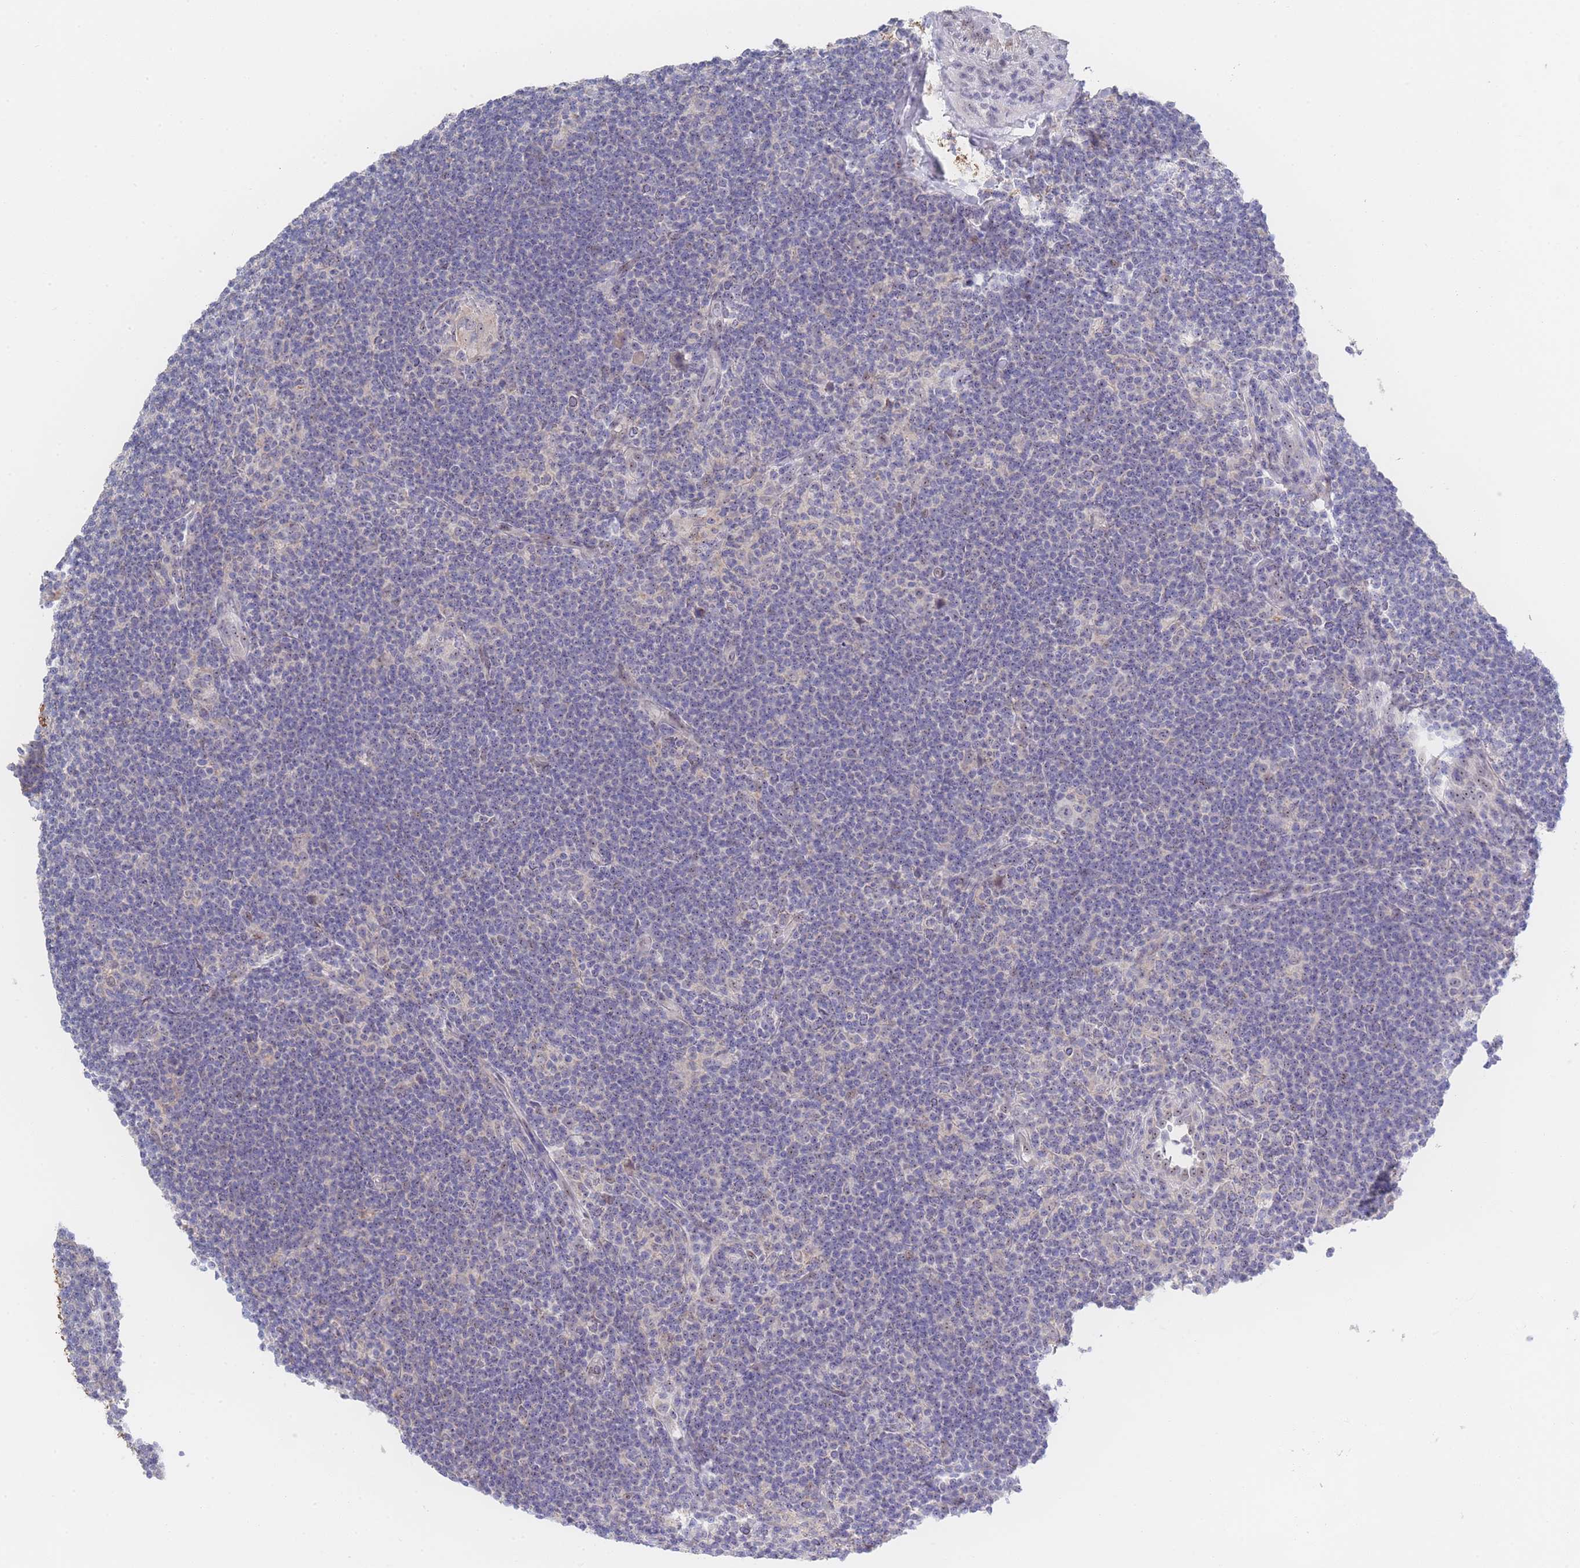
{"staining": {"intensity": "weak", "quantity": "<25%", "location": "cytoplasmic/membranous"}, "tissue": "lymphoma", "cell_type": "Tumor cells", "image_type": "cancer", "snomed": [{"axis": "morphology", "description": "Hodgkin's disease, NOS"}, {"axis": "topography", "description": "Lymph node"}], "caption": "Lymphoma was stained to show a protein in brown. There is no significant positivity in tumor cells.", "gene": "ZNF142", "patient": {"sex": "female", "age": 57}}